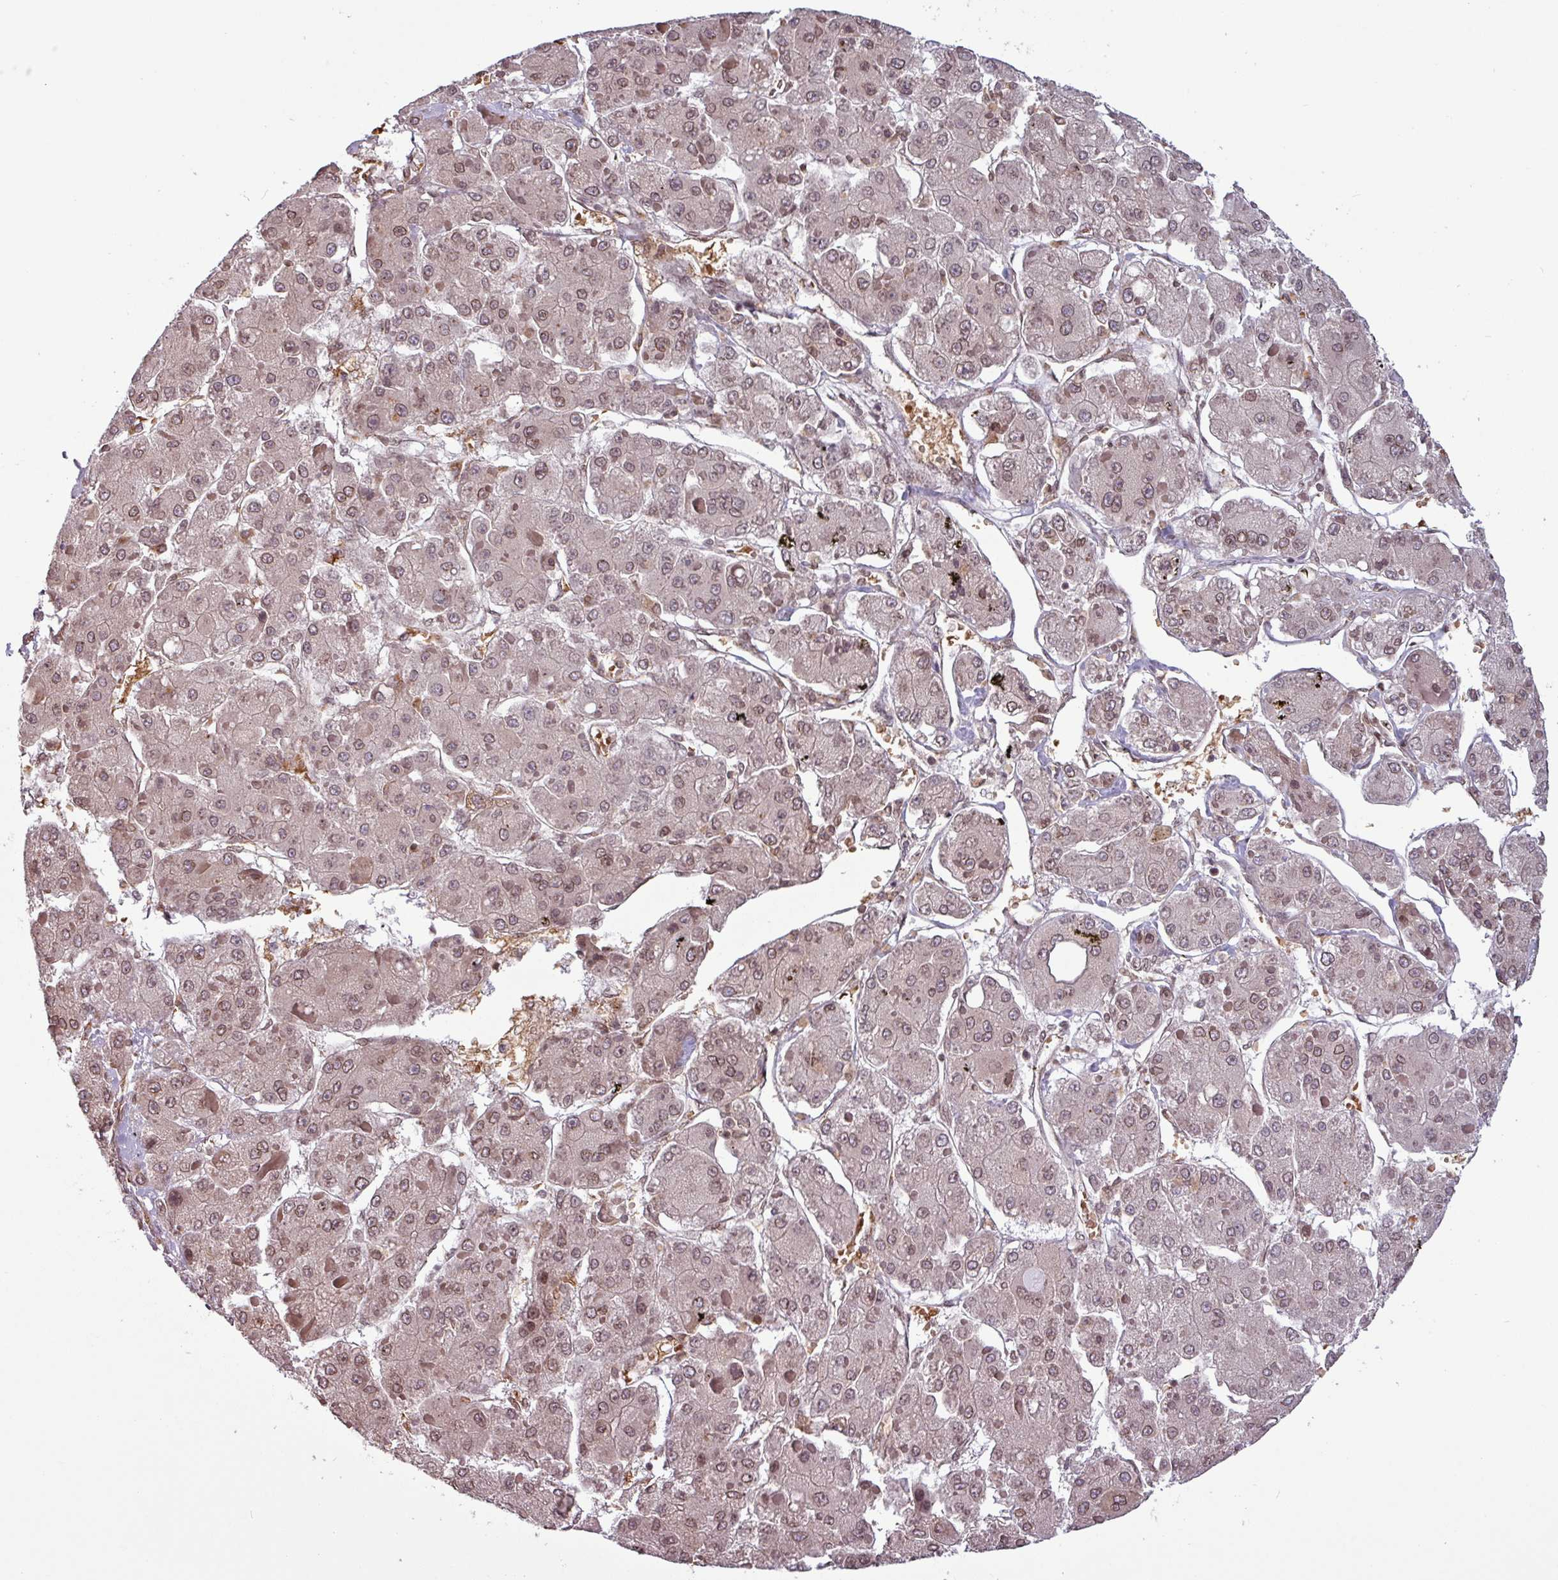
{"staining": {"intensity": "weak", "quantity": ">75%", "location": "nuclear"}, "tissue": "liver cancer", "cell_type": "Tumor cells", "image_type": "cancer", "snomed": [{"axis": "morphology", "description": "Carcinoma, Hepatocellular, NOS"}, {"axis": "topography", "description": "Liver"}], "caption": "Liver cancer stained with a brown dye demonstrates weak nuclear positive positivity in approximately >75% of tumor cells.", "gene": "RBM4B", "patient": {"sex": "female", "age": 73}}